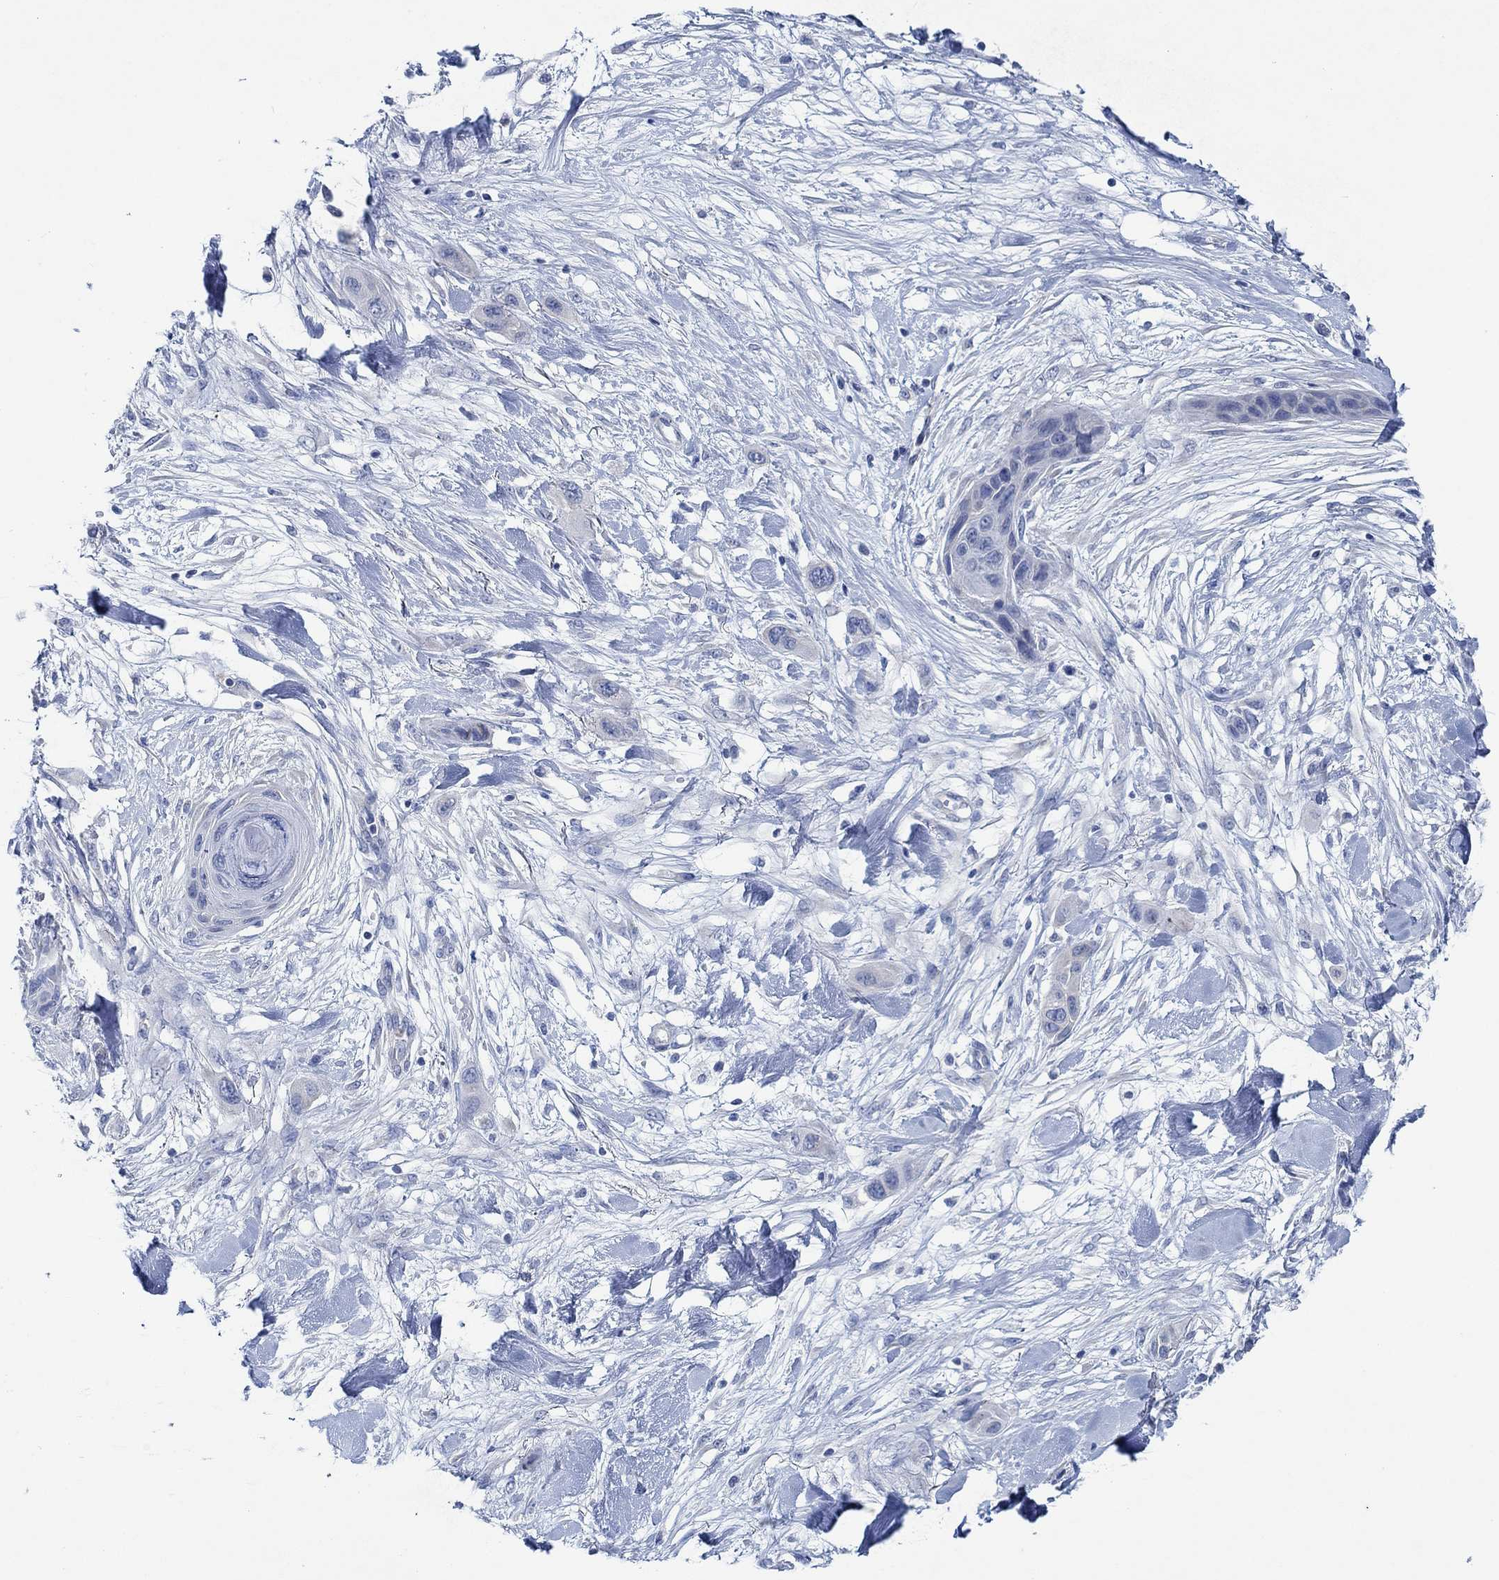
{"staining": {"intensity": "negative", "quantity": "none", "location": "none"}, "tissue": "skin cancer", "cell_type": "Tumor cells", "image_type": "cancer", "snomed": [{"axis": "morphology", "description": "Squamous cell carcinoma, NOS"}, {"axis": "topography", "description": "Skin"}], "caption": "DAB (3,3'-diaminobenzidine) immunohistochemical staining of squamous cell carcinoma (skin) displays no significant staining in tumor cells. Brightfield microscopy of immunohistochemistry stained with DAB (3,3'-diaminobenzidine) (brown) and hematoxylin (blue), captured at high magnification.", "gene": "ZNF671", "patient": {"sex": "male", "age": 79}}